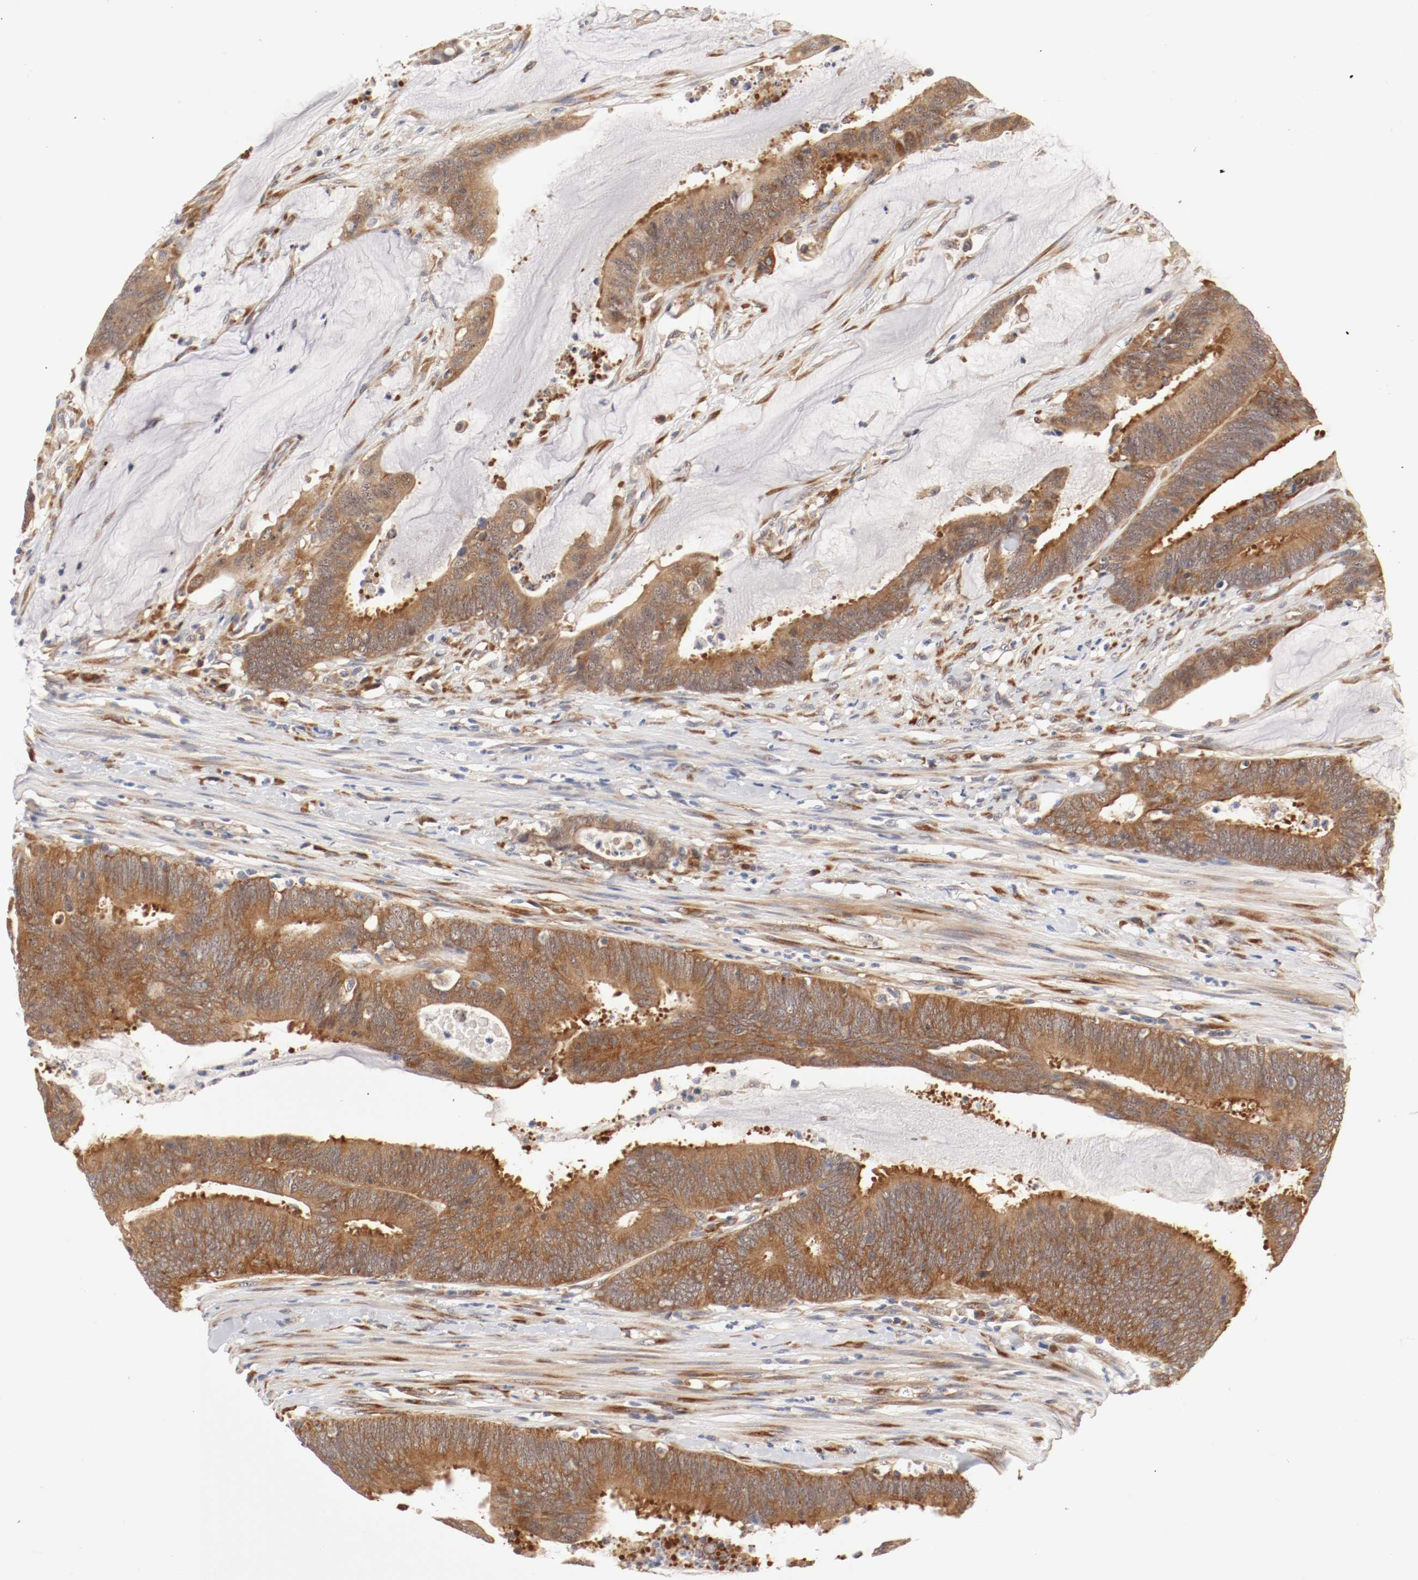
{"staining": {"intensity": "moderate", "quantity": ">75%", "location": "cytoplasmic/membranous"}, "tissue": "colorectal cancer", "cell_type": "Tumor cells", "image_type": "cancer", "snomed": [{"axis": "morphology", "description": "Adenocarcinoma, NOS"}, {"axis": "topography", "description": "Rectum"}], "caption": "Colorectal adenocarcinoma was stained to show a protein in brown. There is medium levels of moderate cytoplasmic/membranous expression in about >75% of tumor cells.", "gene": "FKBP3", "patient": {"sex": "female", "age": 66}}